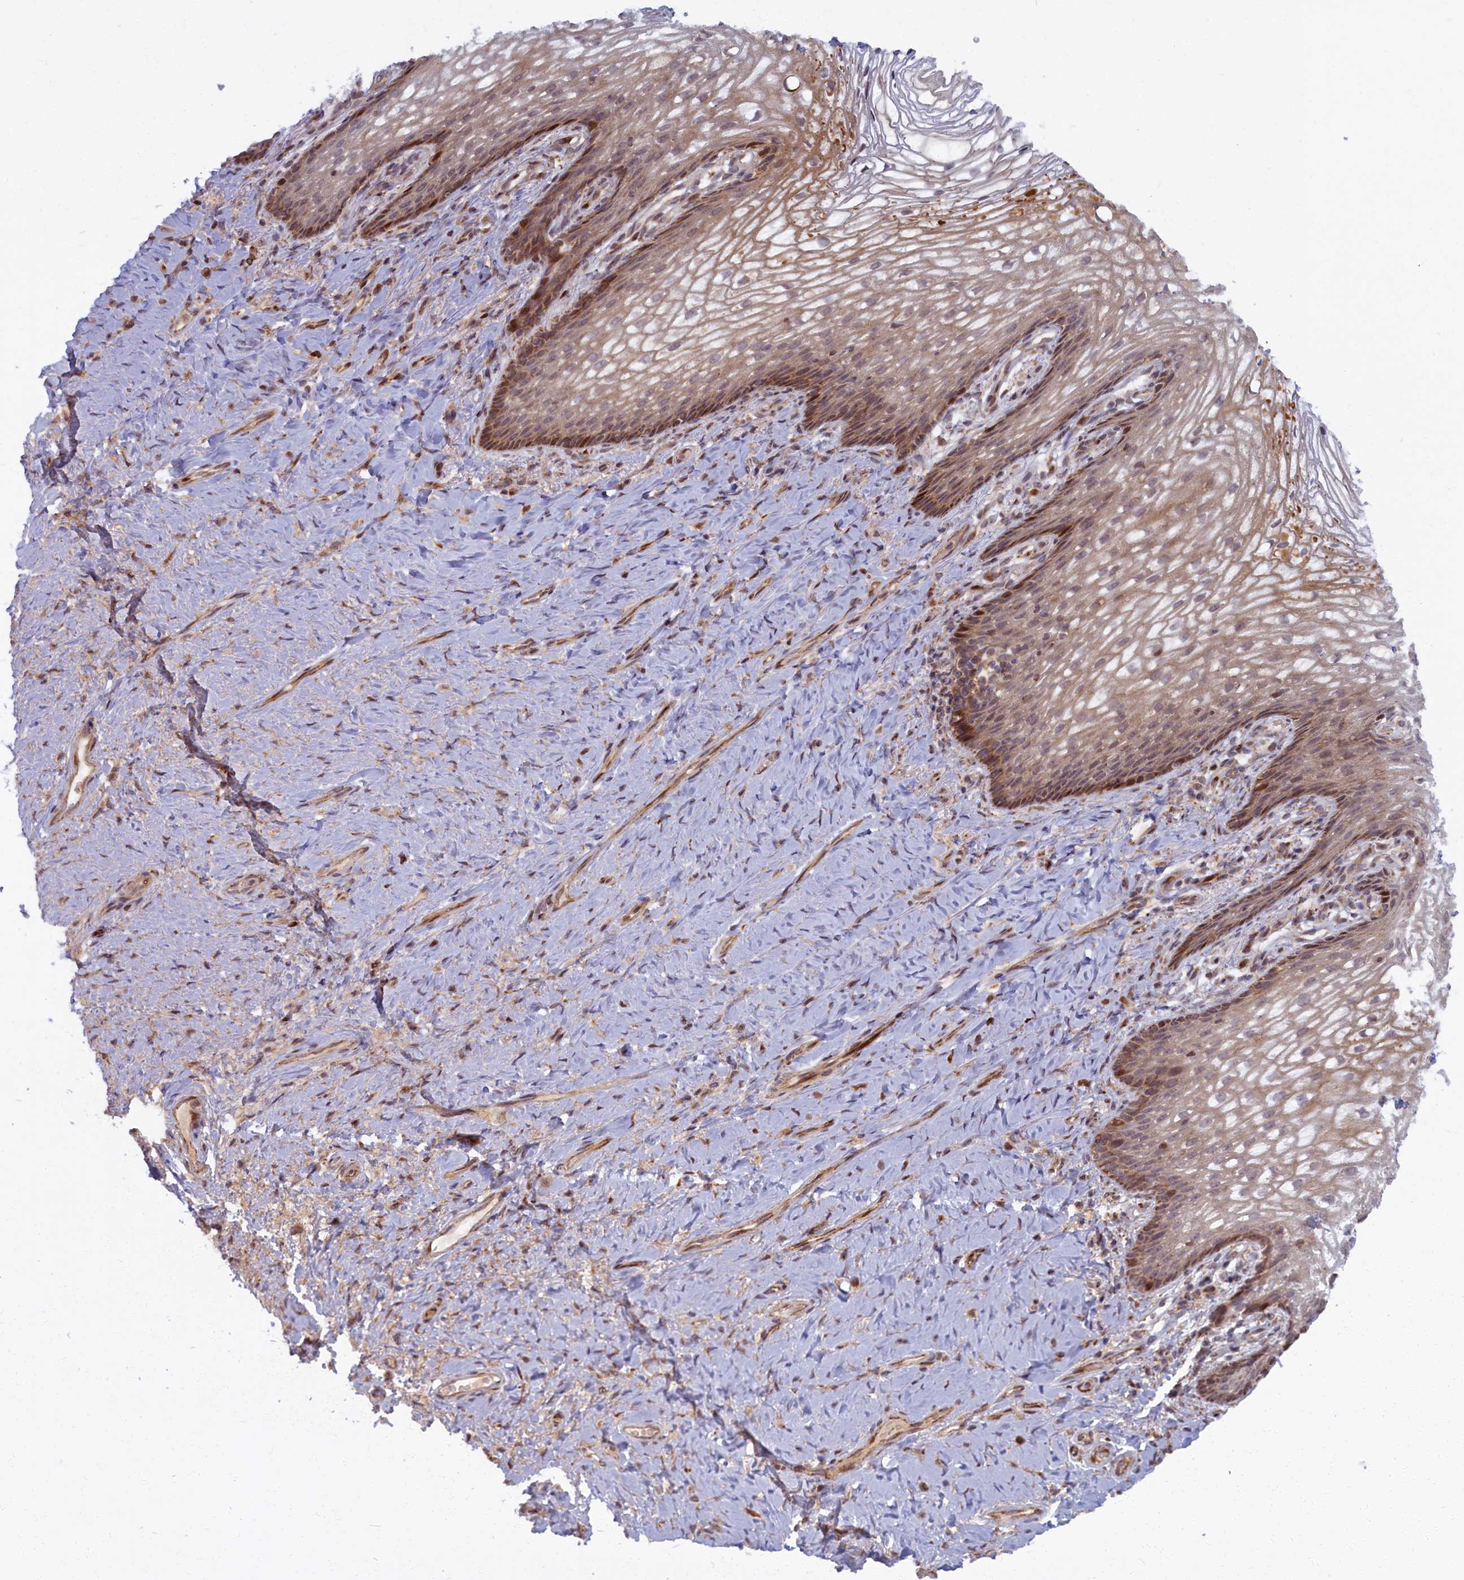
{"staining": {"intensity": "moderate", "quantity": ">75%", "location": "cytoplasmic/membranous"}, "tissue": "vagina", "cell_type": "Squamous epithelial cells", "image_type": "normal", "snomed": [{"axis": "morphology", "description": "Normal tissue, NOS"}, {"axis": "topography", "description": "Vagina"}], "caption": "IHC (DAB) staining of benign human vagina exhibits moderate cytoplasmic/membranous protein expression in approximately >75% of squamous epithelial cells. The protein is shown in brown color, while the nuclei are stained blue.", "gene": "PLA2G10", "patient": {"sex": "female", "age": 60}}